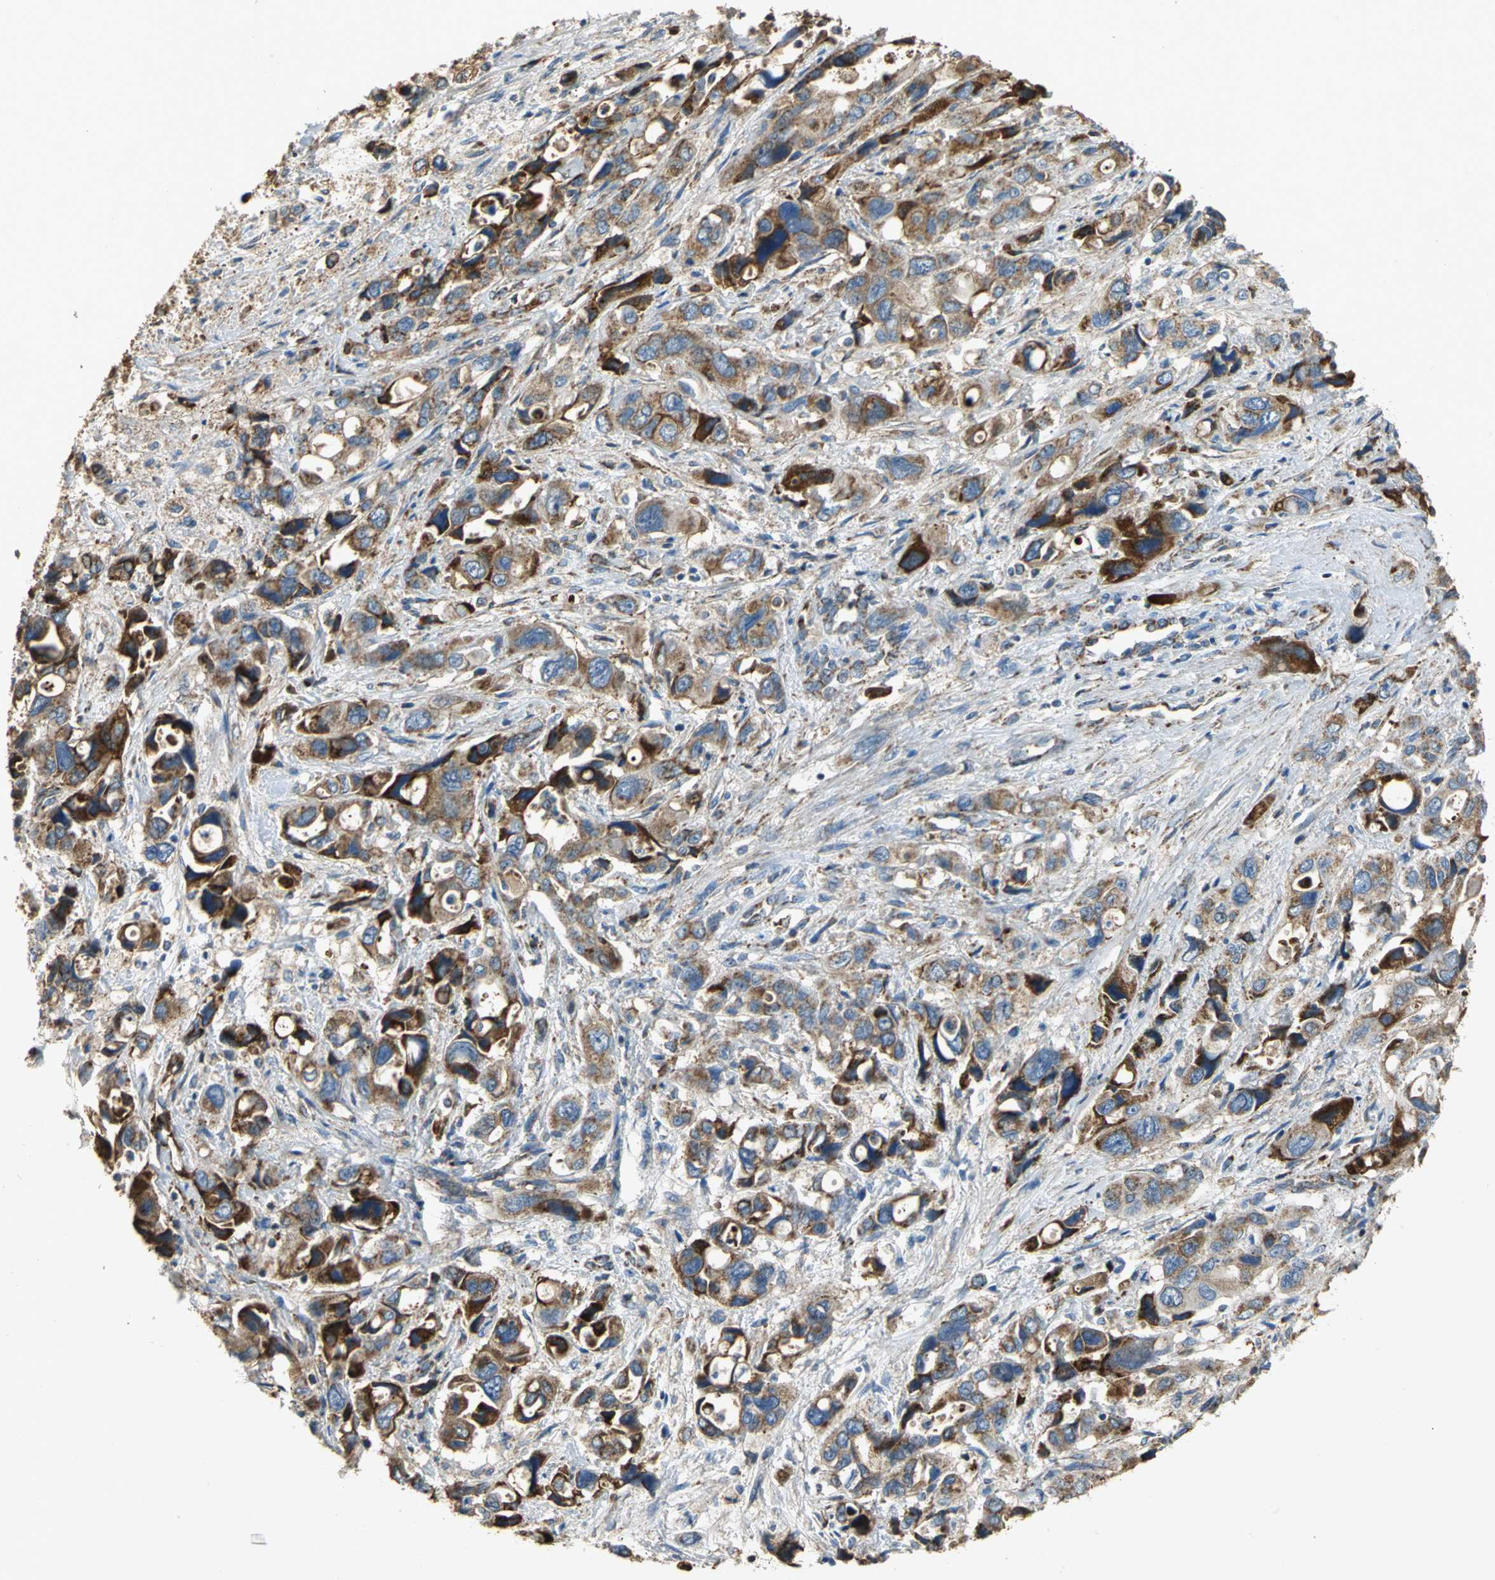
{"staining": {"intensity": "strong", "quantity": ">75%", "location": "cytoplasmic/membranous"}, "tissue": "pancreatic cancer", "cell_type": "Tumor cells", "image_type": "cancer", "snomed": [{"axis": "morphology", "description": "Adenocarcinoma, NOS"}, {"axis": "topography", "description": "Pancreas"}], "caption": "Protein staining of pancreatic cancer (adenocarcinoma) tissue reveals strong cytoplasmic/membranous positivity in about >75% of tumor cells.", "gene": "NDUFB5", "patient": {"sex": "male", "age": 46}}